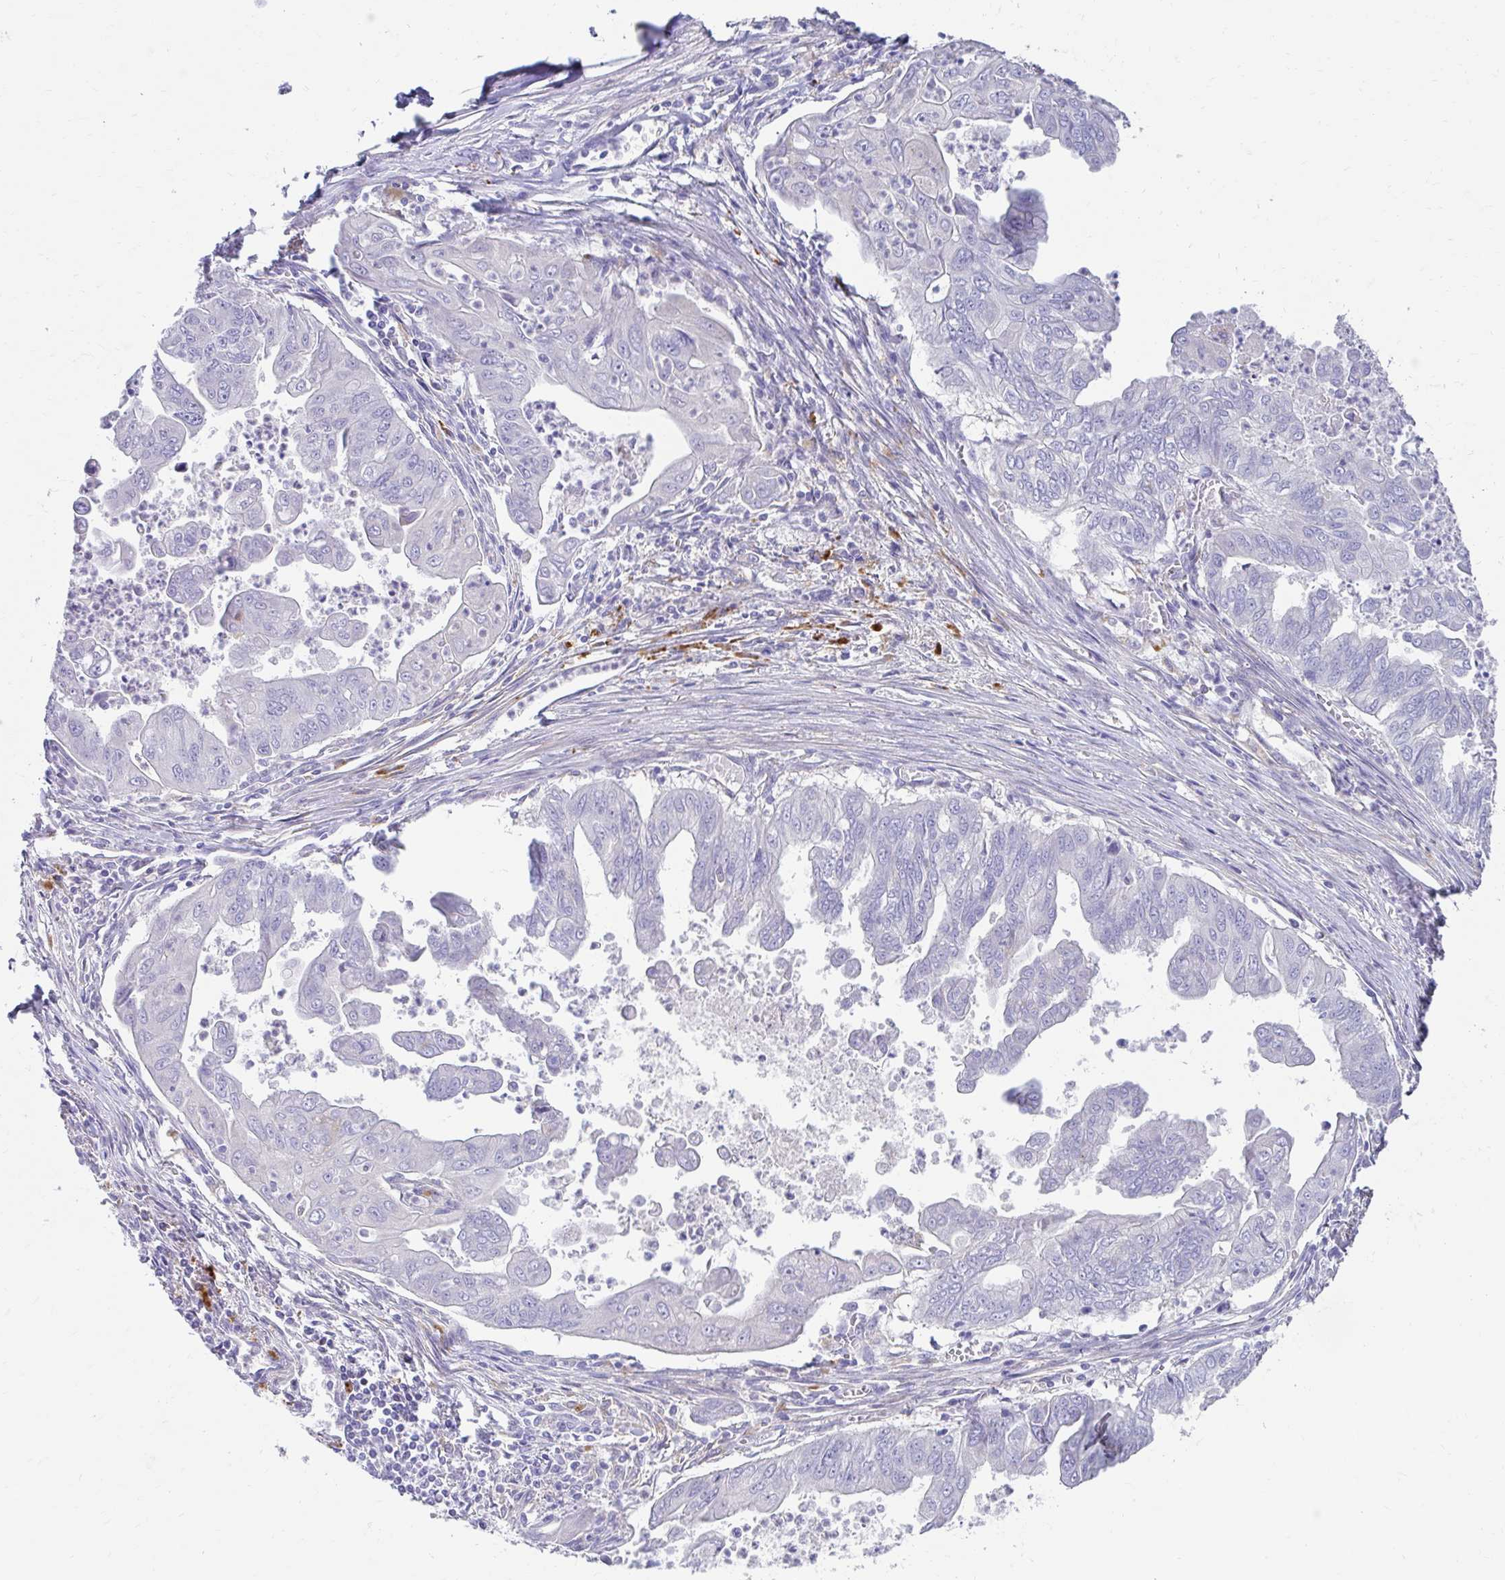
{"staining": {"intensity": "negative", "quantity": "none", "location": "none"}, "tissue": "stomach cancer", "cell_type": "Tumor cells", "image_type": "cancer", "snomed": [{"axis": "morphology", "description": "Adenocarcinoma, NOS"}, {"axis": "topography", "description": "Stomach, upper"}], "caption": "Human adenocarcinoma (stomach) stained for a protein using immunohistochemistry (IHC) shows no positivity in tumor cells.", "gene": "ZNF33A", "patient": {"sex": "male", "age": 80}}